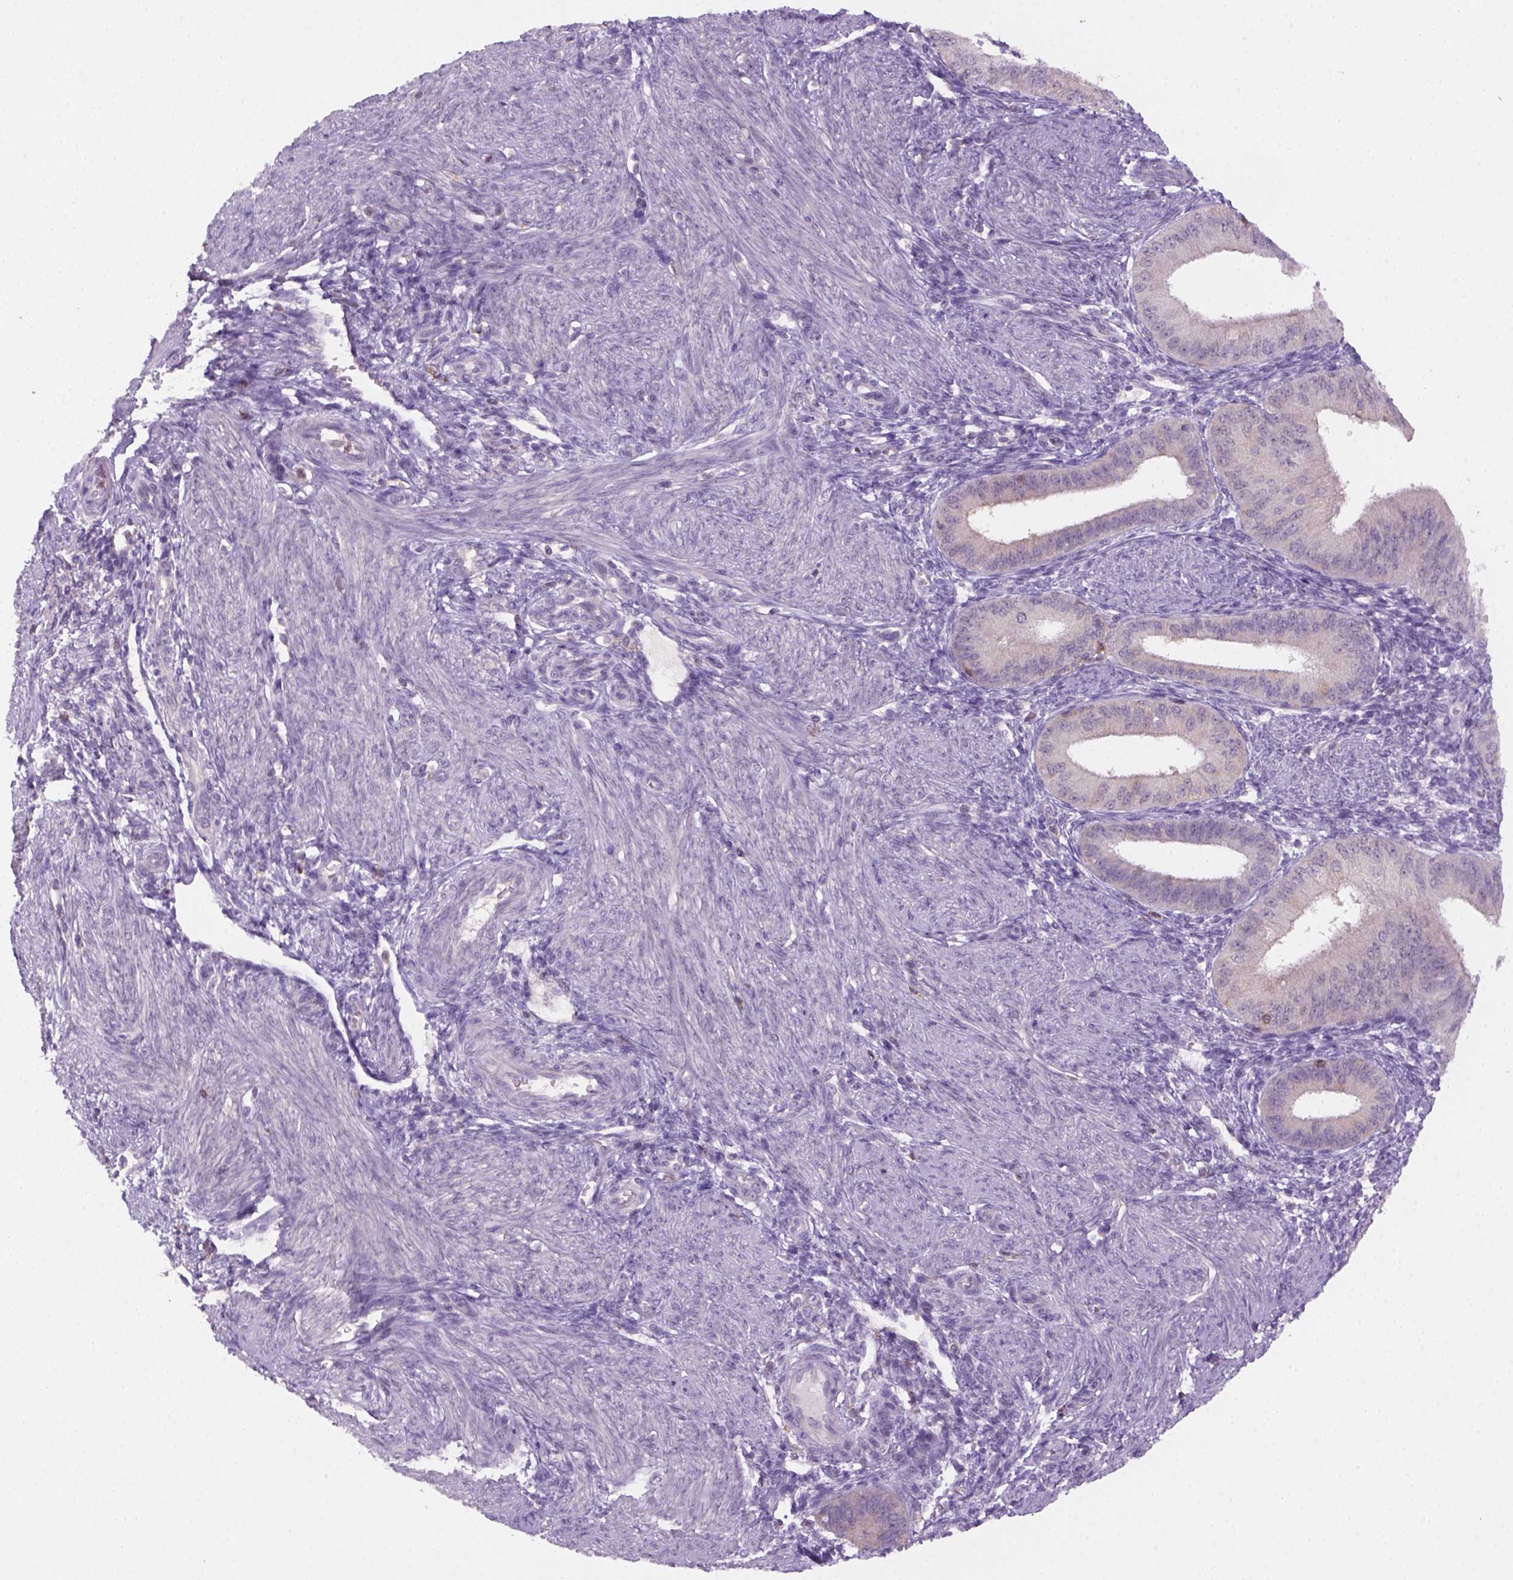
{"staining": {"intensity": "negative", "quantity": "none", "location": "none"}, "tissue": "endometrium", "cell_type": "Cells in endometrial stroma", "image_type": "normal", "snomed": [{"axis": "morphology", "description": "Normal tissue, NOS"}, {"axis": "topography", "description": "Endometrium"}], "caption": "This is an immunohistochemistry (IHC) micrograph of unremarkable human endometrium. There is no staining in cells in endometrial stroma.", "gene": "GOT1", "patient": {"sex": "female", "age": 39}}